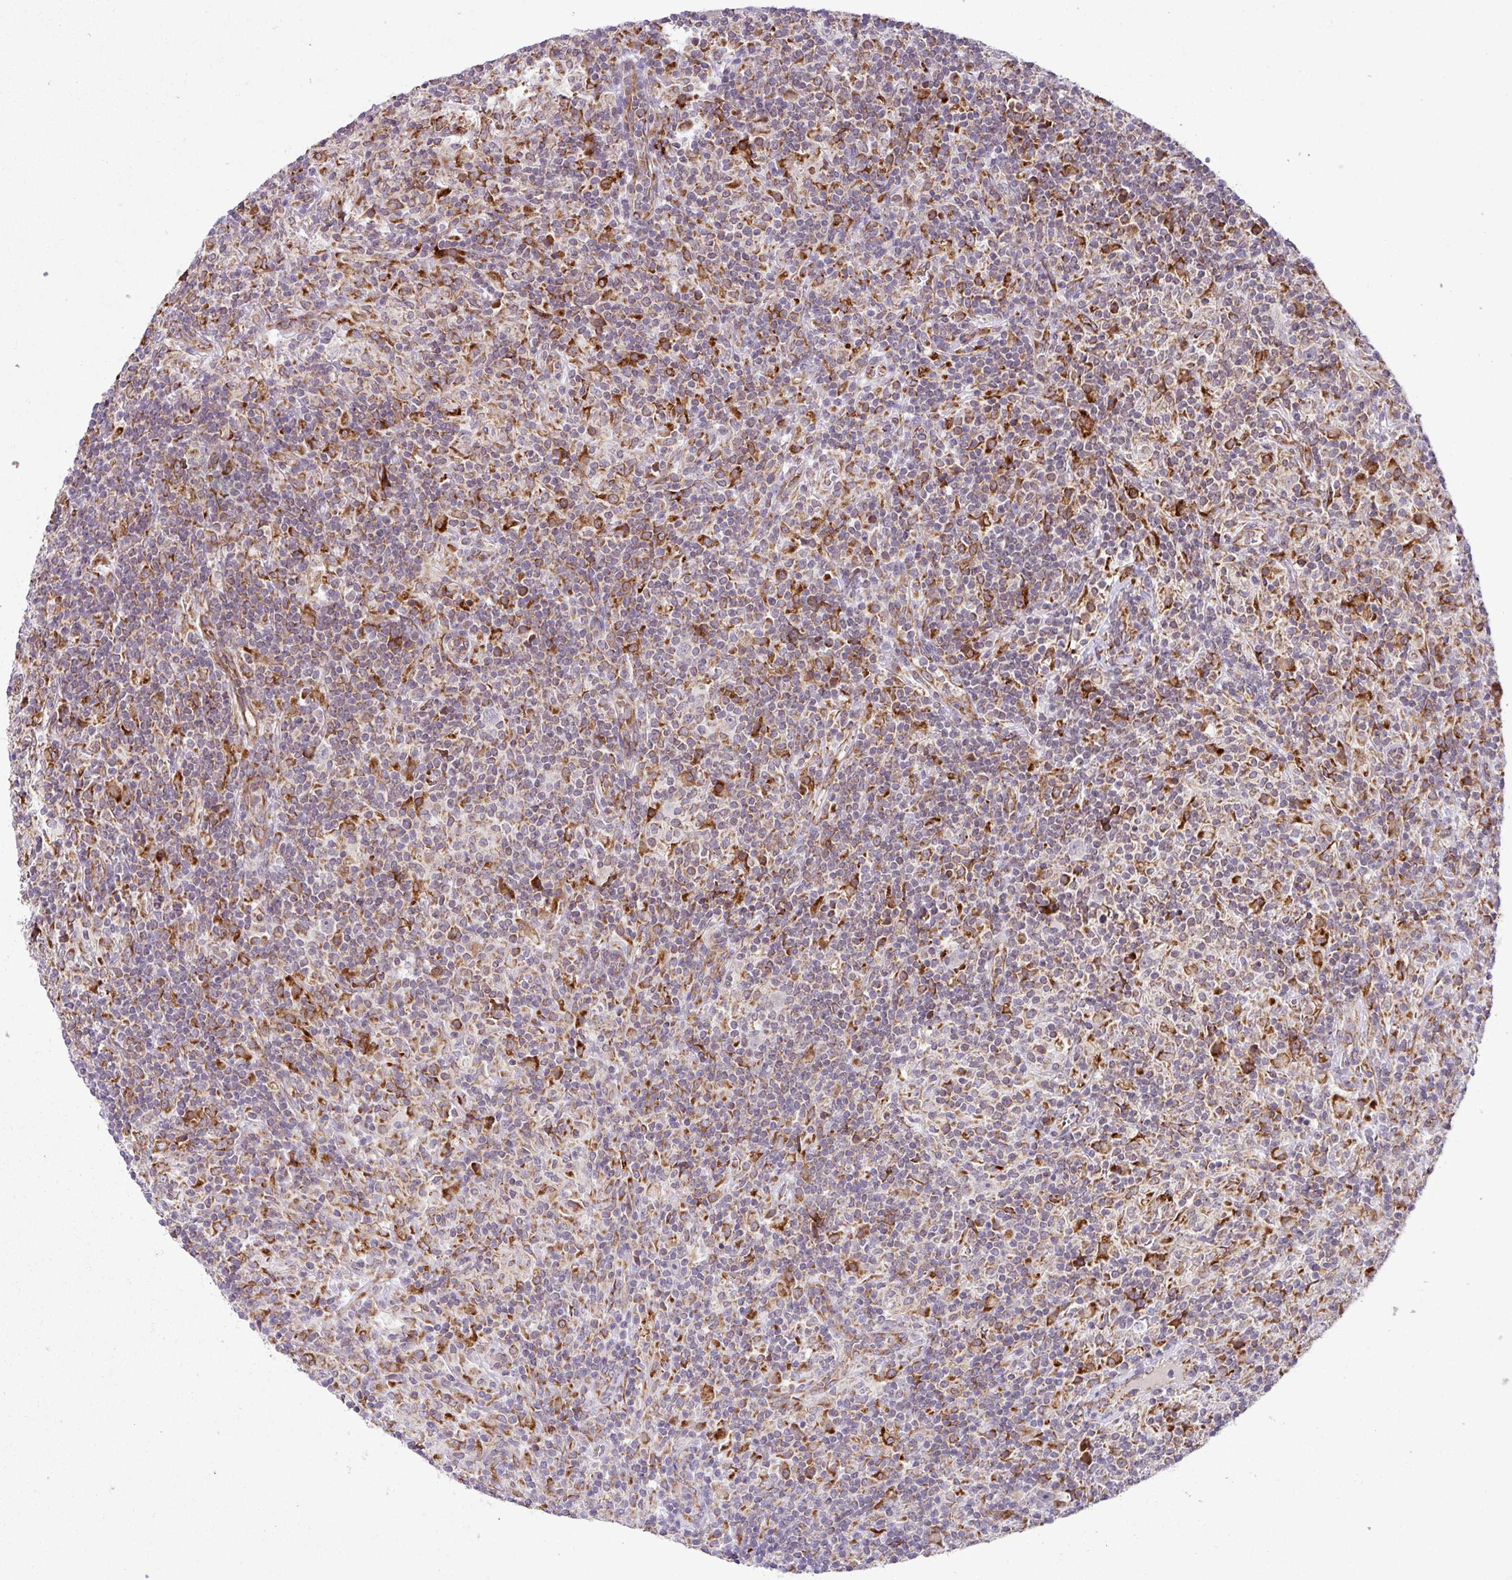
{"staining": {"intensity": "negative", "quantity": "none", "location": "none"}, "tissue": "lymphoma", "cell_type": "Tumor cells", "image_type": "cancer", "snomed": [{"axis": "morphology", "description": "Hodgkin's disease, NOS"}, {"axis": "topography", "description": "Lymph node"}], "caption": "There is no significant positivity in tumor cells of Hodgkin's disease. The staining was performed using DAB (3,3'-diaminobenzidine) to visualize the protein expression in brown, while the nuclei were stained in blue with hematoxylin (Magnification: 20x).", "gene": "SLC39A7", "patient": {"sex": "male", "age": 70}}